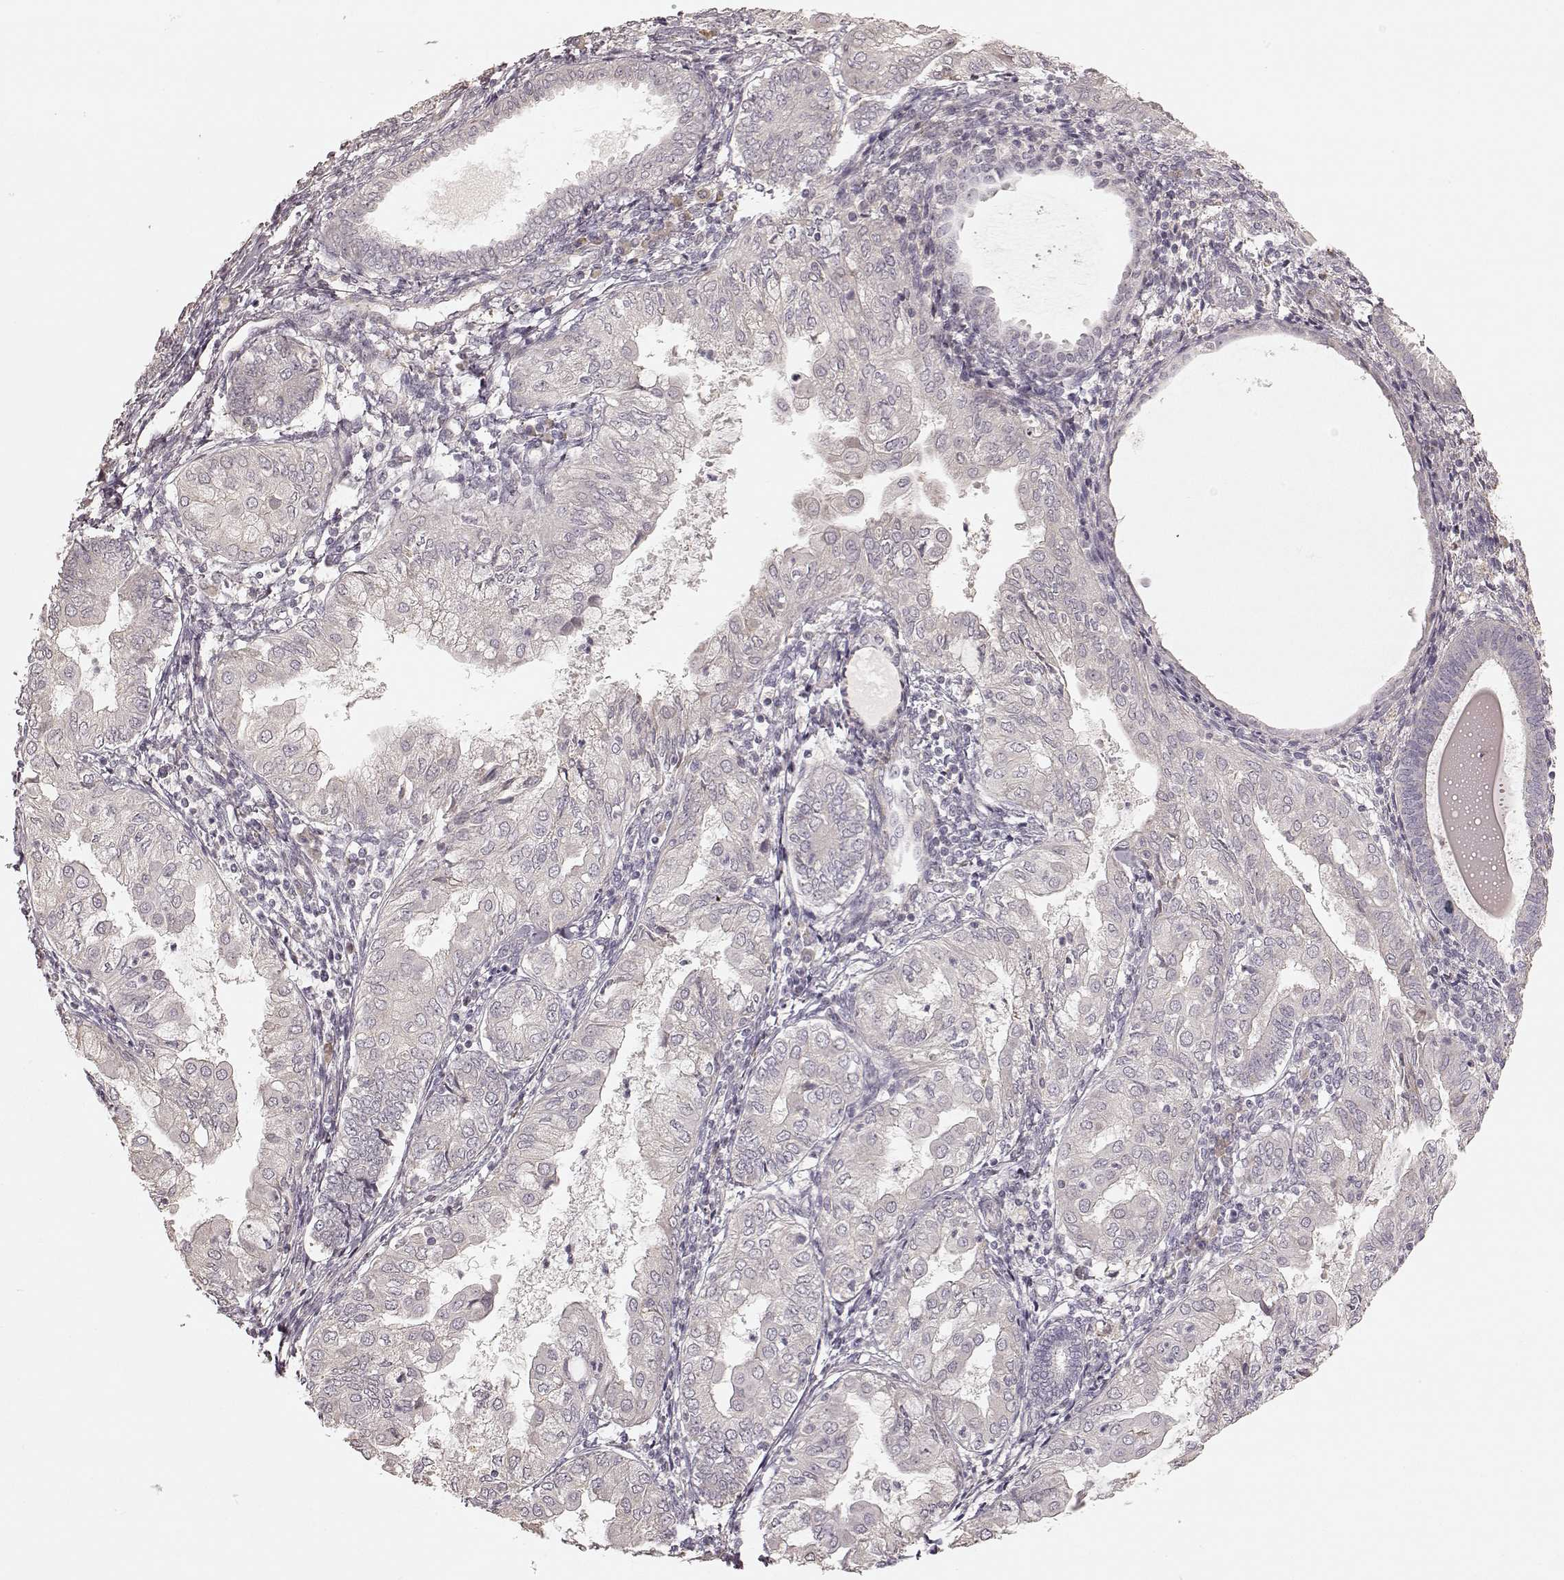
{"staining": {"intensity": "negative", "quantity": "none", "location": "none"}, "tissue": "endometrial cancer", "cell_type": "Tumor cells", "image_type": "cancer", "snomed": [{"axis": "morphology", "description": "Adenocarcinoma, NOS"}, {"axis": "topography", "description": "Endometrium"}], "caption": "Tumor cells show no significant protein expression in endometrial cancer. (DAB IHC with hematoxylin counter stain).", "gene": "KCNJ9", "patient": {"sex": "female", "age": 68}}